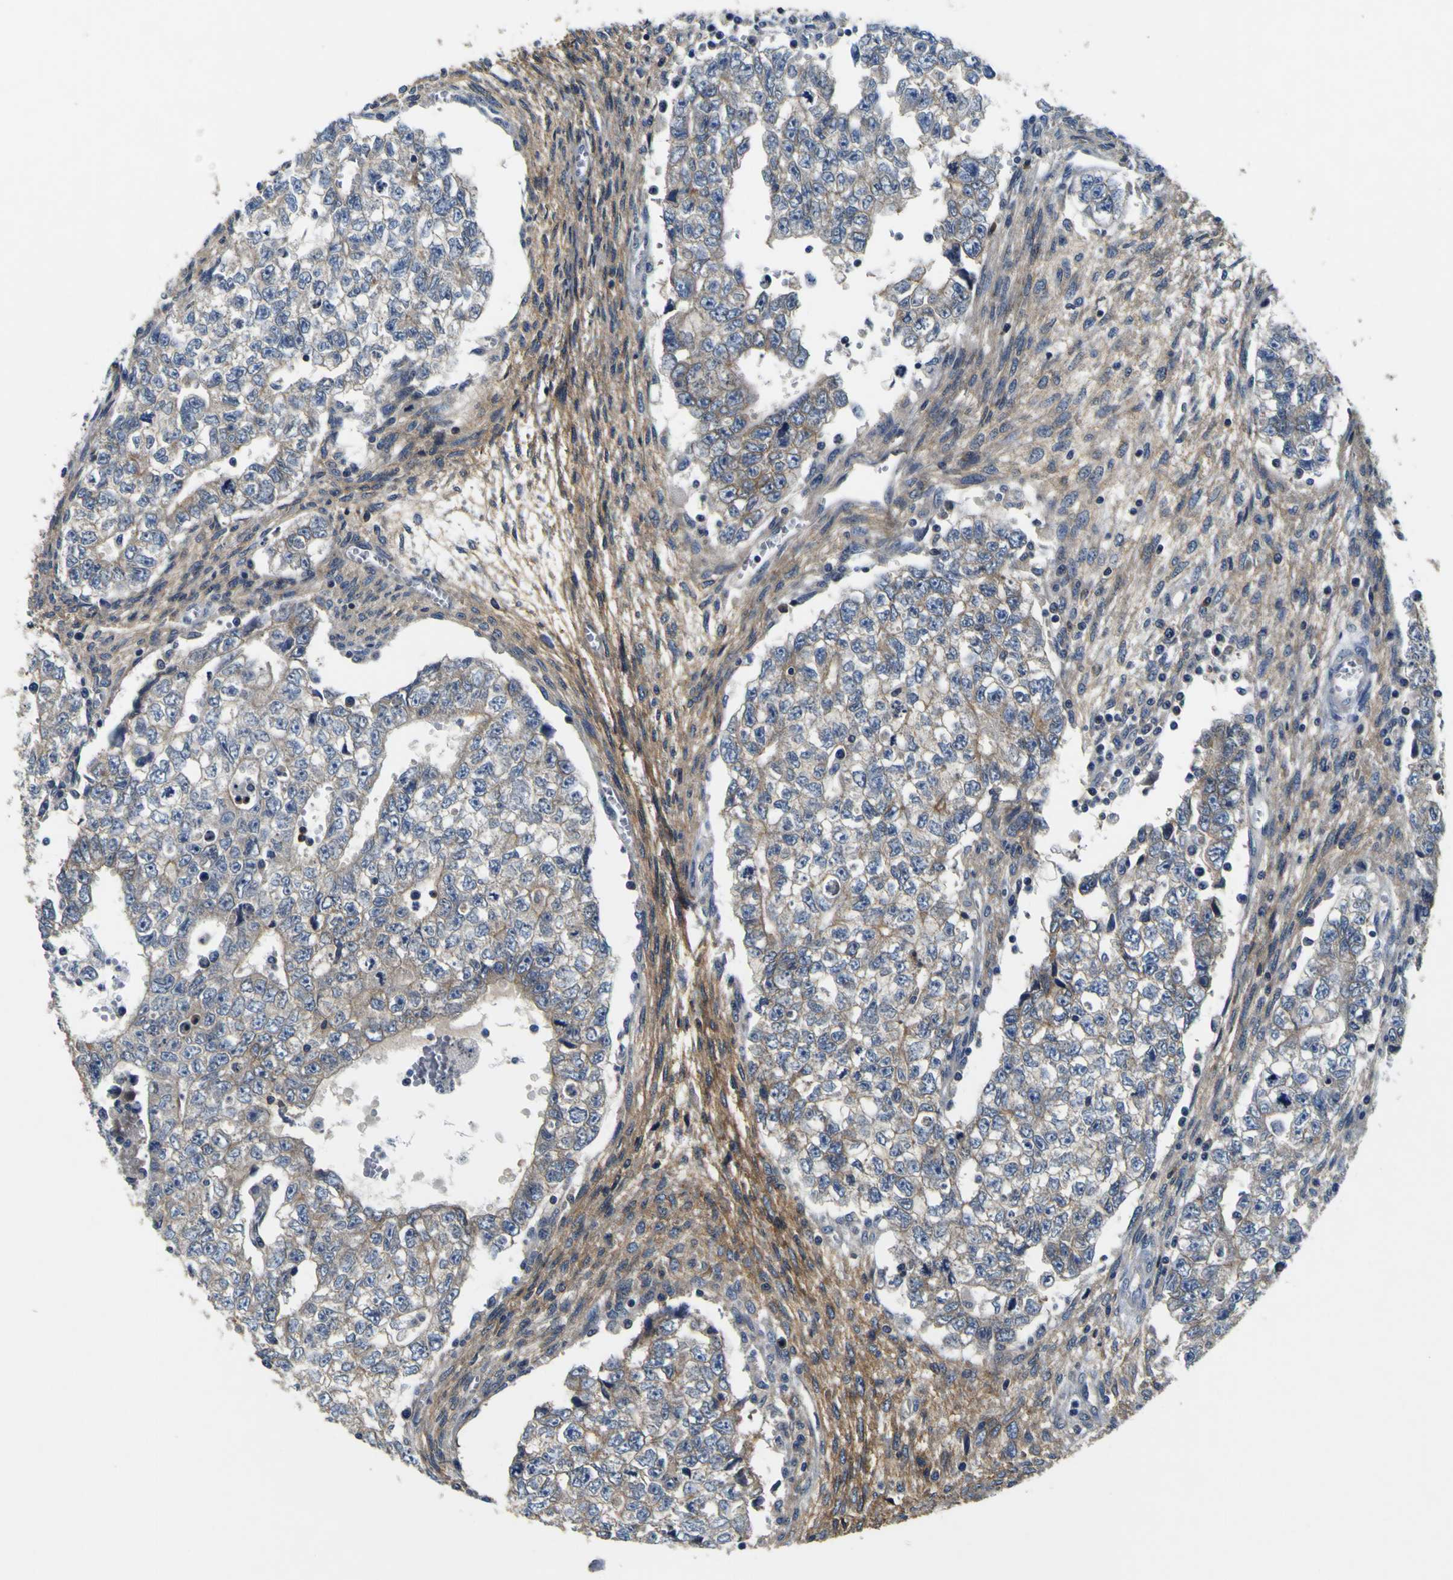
{"staining": {"intensity": "weak", "quantity": ">75%", "location": "cytoplasmic/membranous"}, "tissue": "testis cancer", "cell_type": "Tumor cells", "image_type": "cancer", "snomed": [{"axis": "morphology", "description": "Seminoma, NOS"}, {"axis": "morphology", "description": "Carcinoma, Embryonal, NOS"}, {"axis": "topography", "description": "Testis"}], "caption": "An immunohistochemistry (IHC) photomicrograph of tumor tissue is shown. Protein staining in brown shows weak cytoplasmic/membranous positivity in testis cancer within tumor cells.", "gene": "EPHB4", "patient": {"sex": "male", "age": 38}}